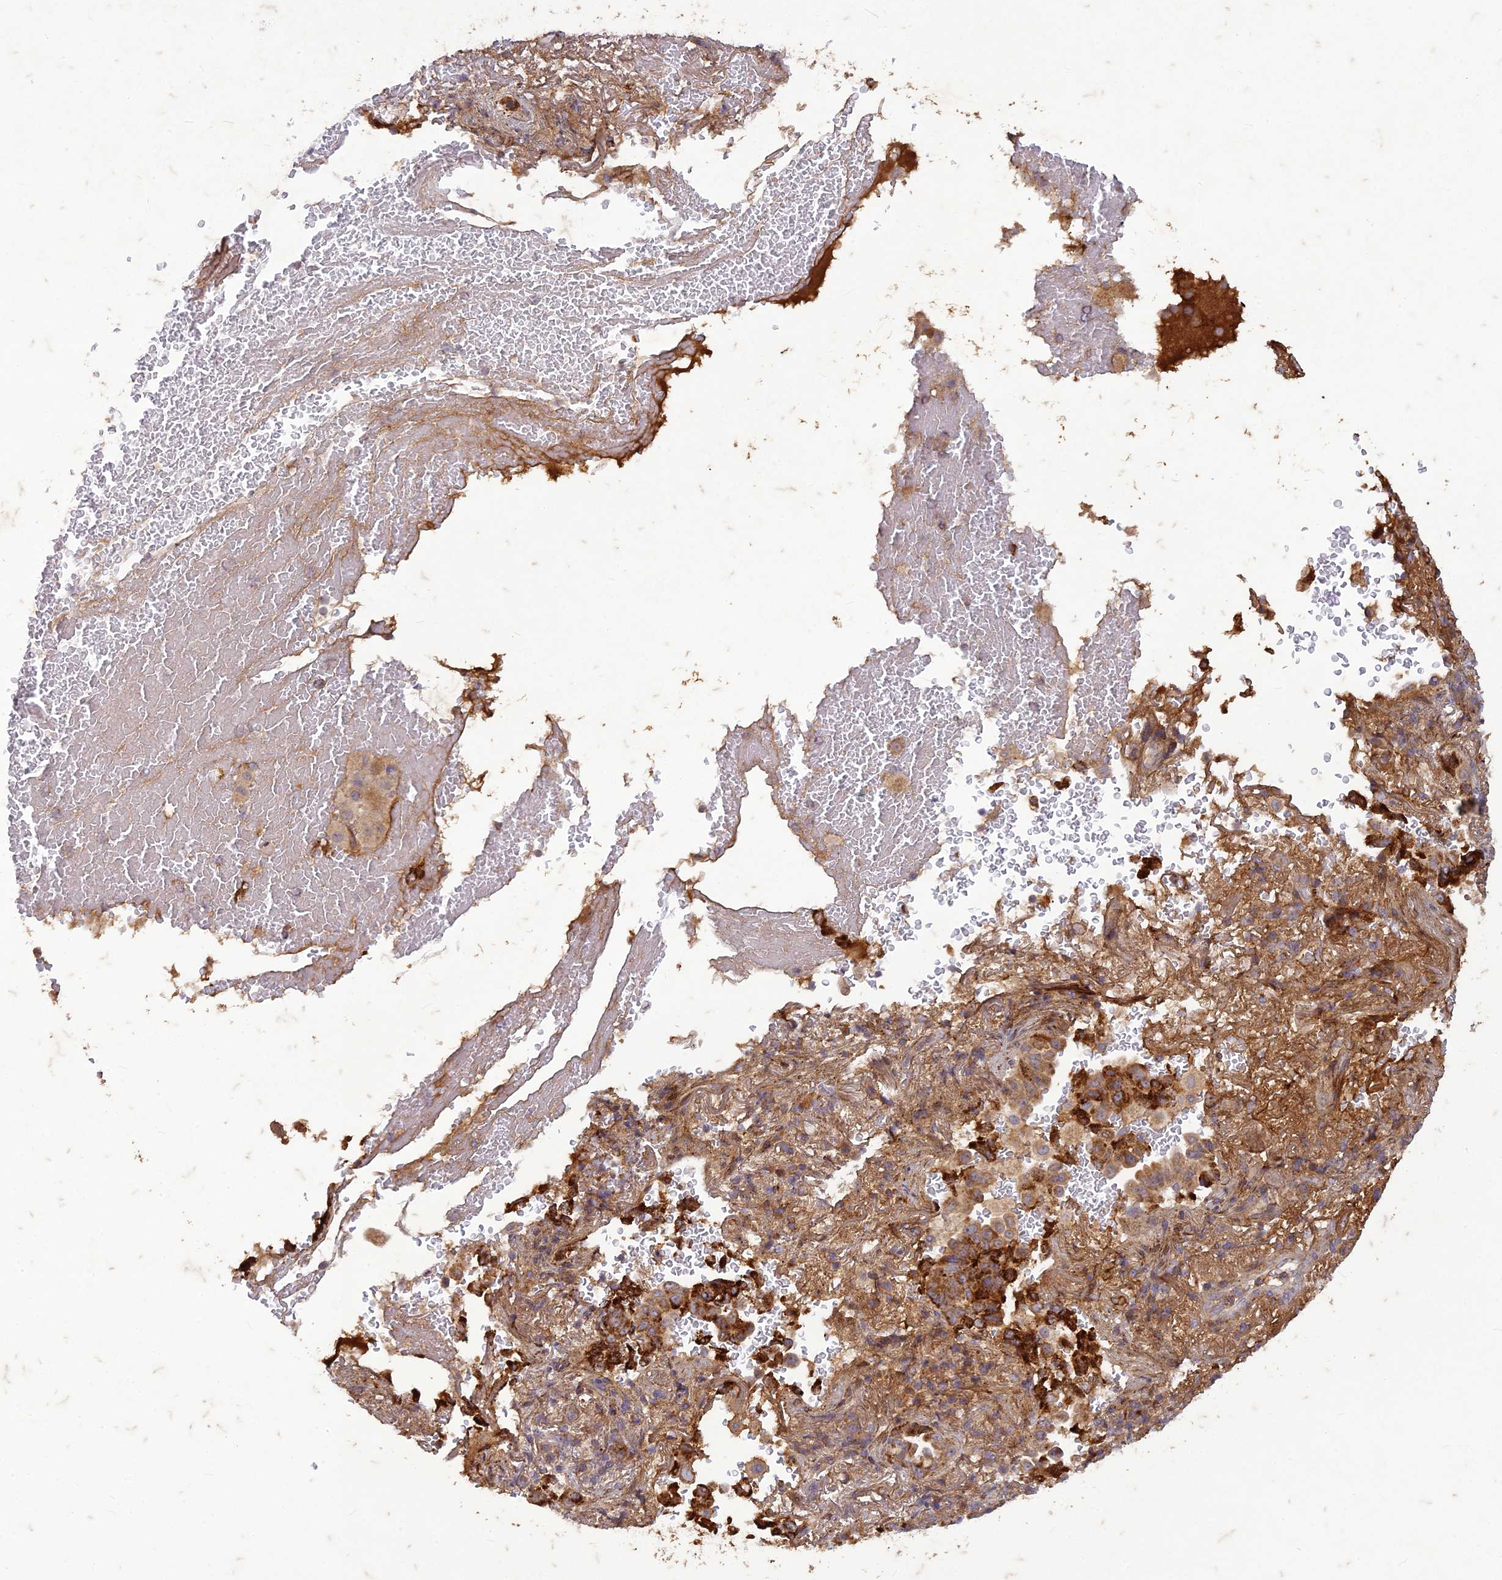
{"staining": {"intensity": "weak", "quantity": ">75%", "location": "cytoplasmic/membranous"}, "tissue": "lung cancer", "cell_type": "Tumor cells", "image_type": "cancer", "snomed": [{"axis": "morphology", "description": "Adenocarcinoma, NOS"}, {"axis": "topography", "description": "Lung"}], "caption": "Protein staining of lung cancer tissue demonstrates weak cytoplasmic/membranous positivity in approximately >75% of tumor cells.", "gene": "TCF25", "patient": {"sex": "female", "age": 69}}